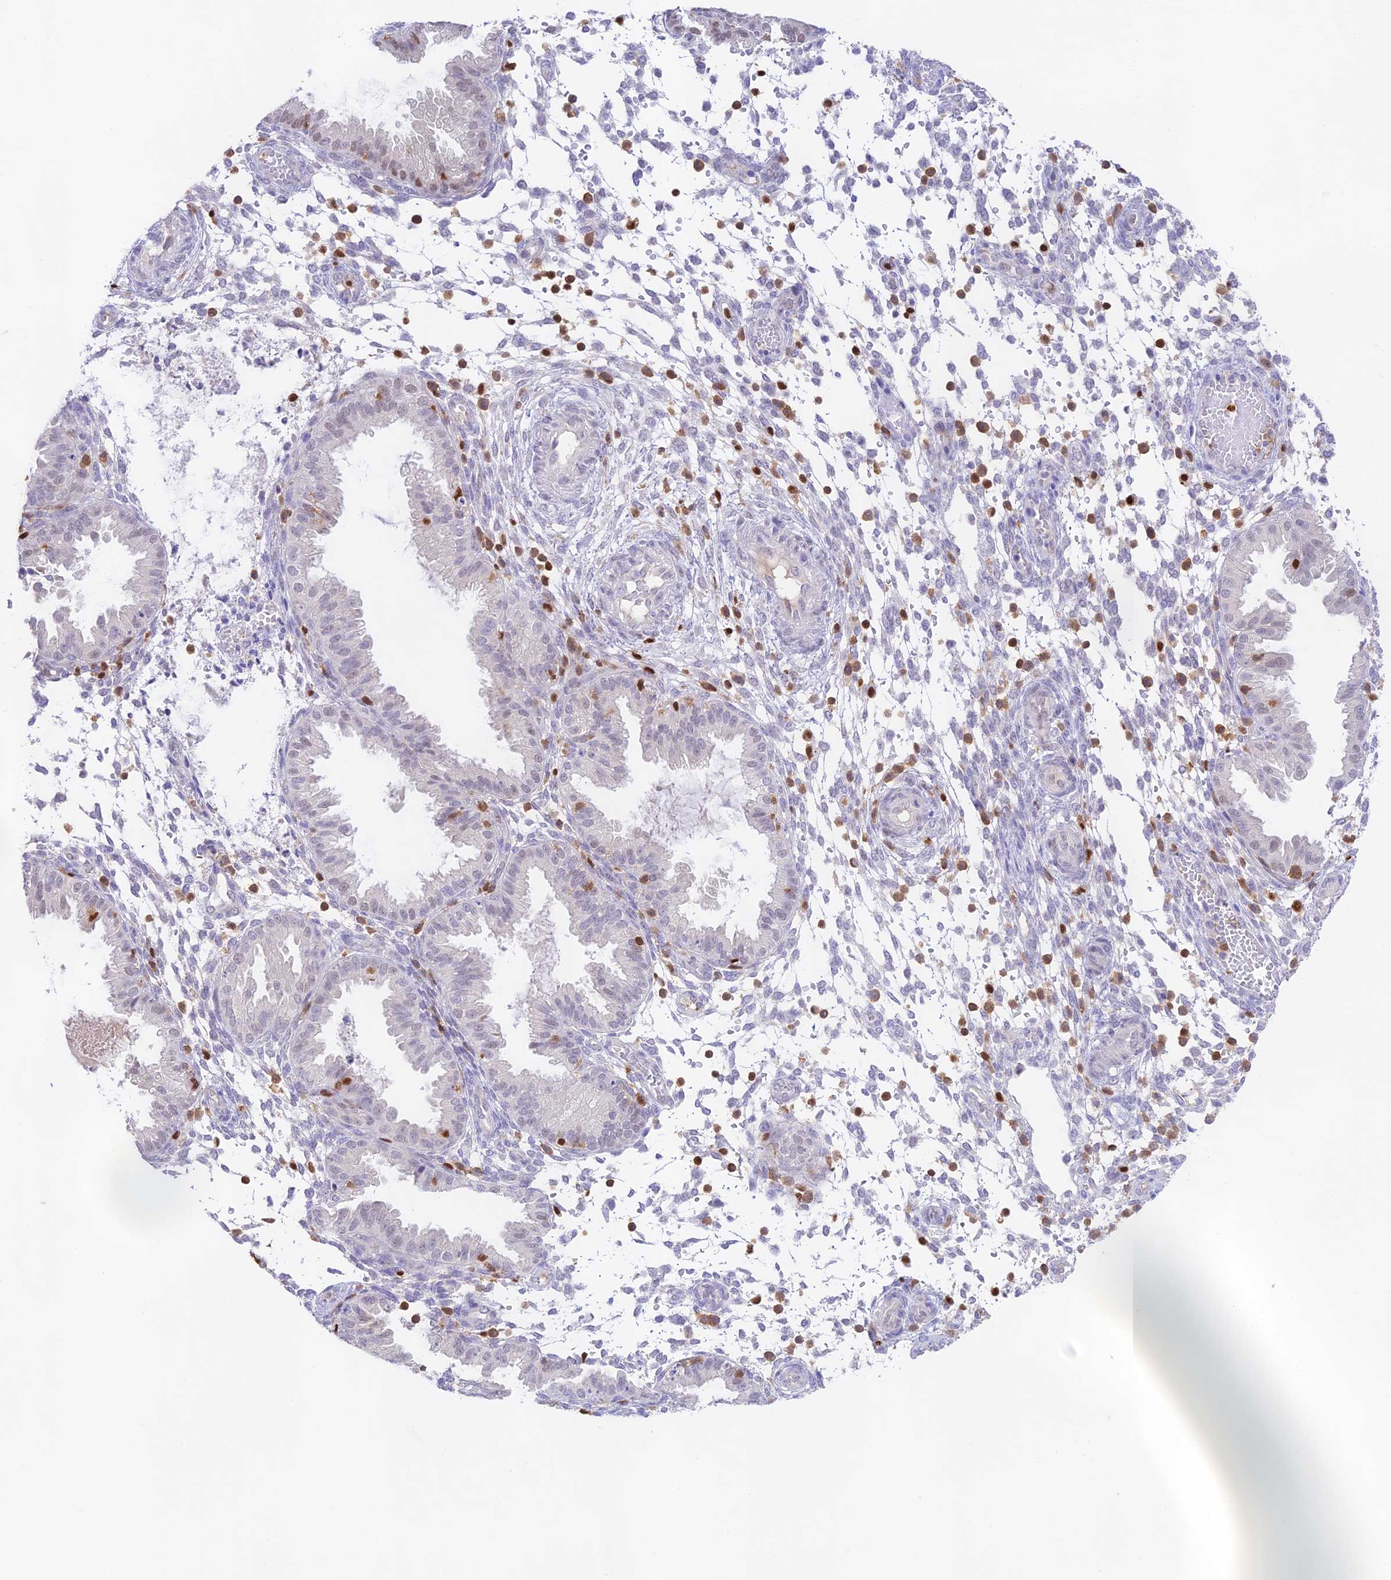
{"staining": {"intensity": "moderate", "quantity": "<25%", "location": "nuclear"}, "tissue": "endometrium", "cell_type": "Cells in endometrial stroma", "image_type": "normal", "snomed": [{"axis": "morphology", "description": "Normal tissue, NOS"}, {"axis": "topography", "description": "Endometrium"}], "caption": "Endometrium stained with immunohistochemistry (IHC) exhibits moderate nuclear staining in about <25% of cells in endometrial stroma. Using DAB (3,3'-diaminobenzidine) (brown) and hematoxylin (blue) stains, captured at high magnification using brightfield microscopy.", "gene": "DENND1C", "patient": {"sex": "female", "age": 33}}